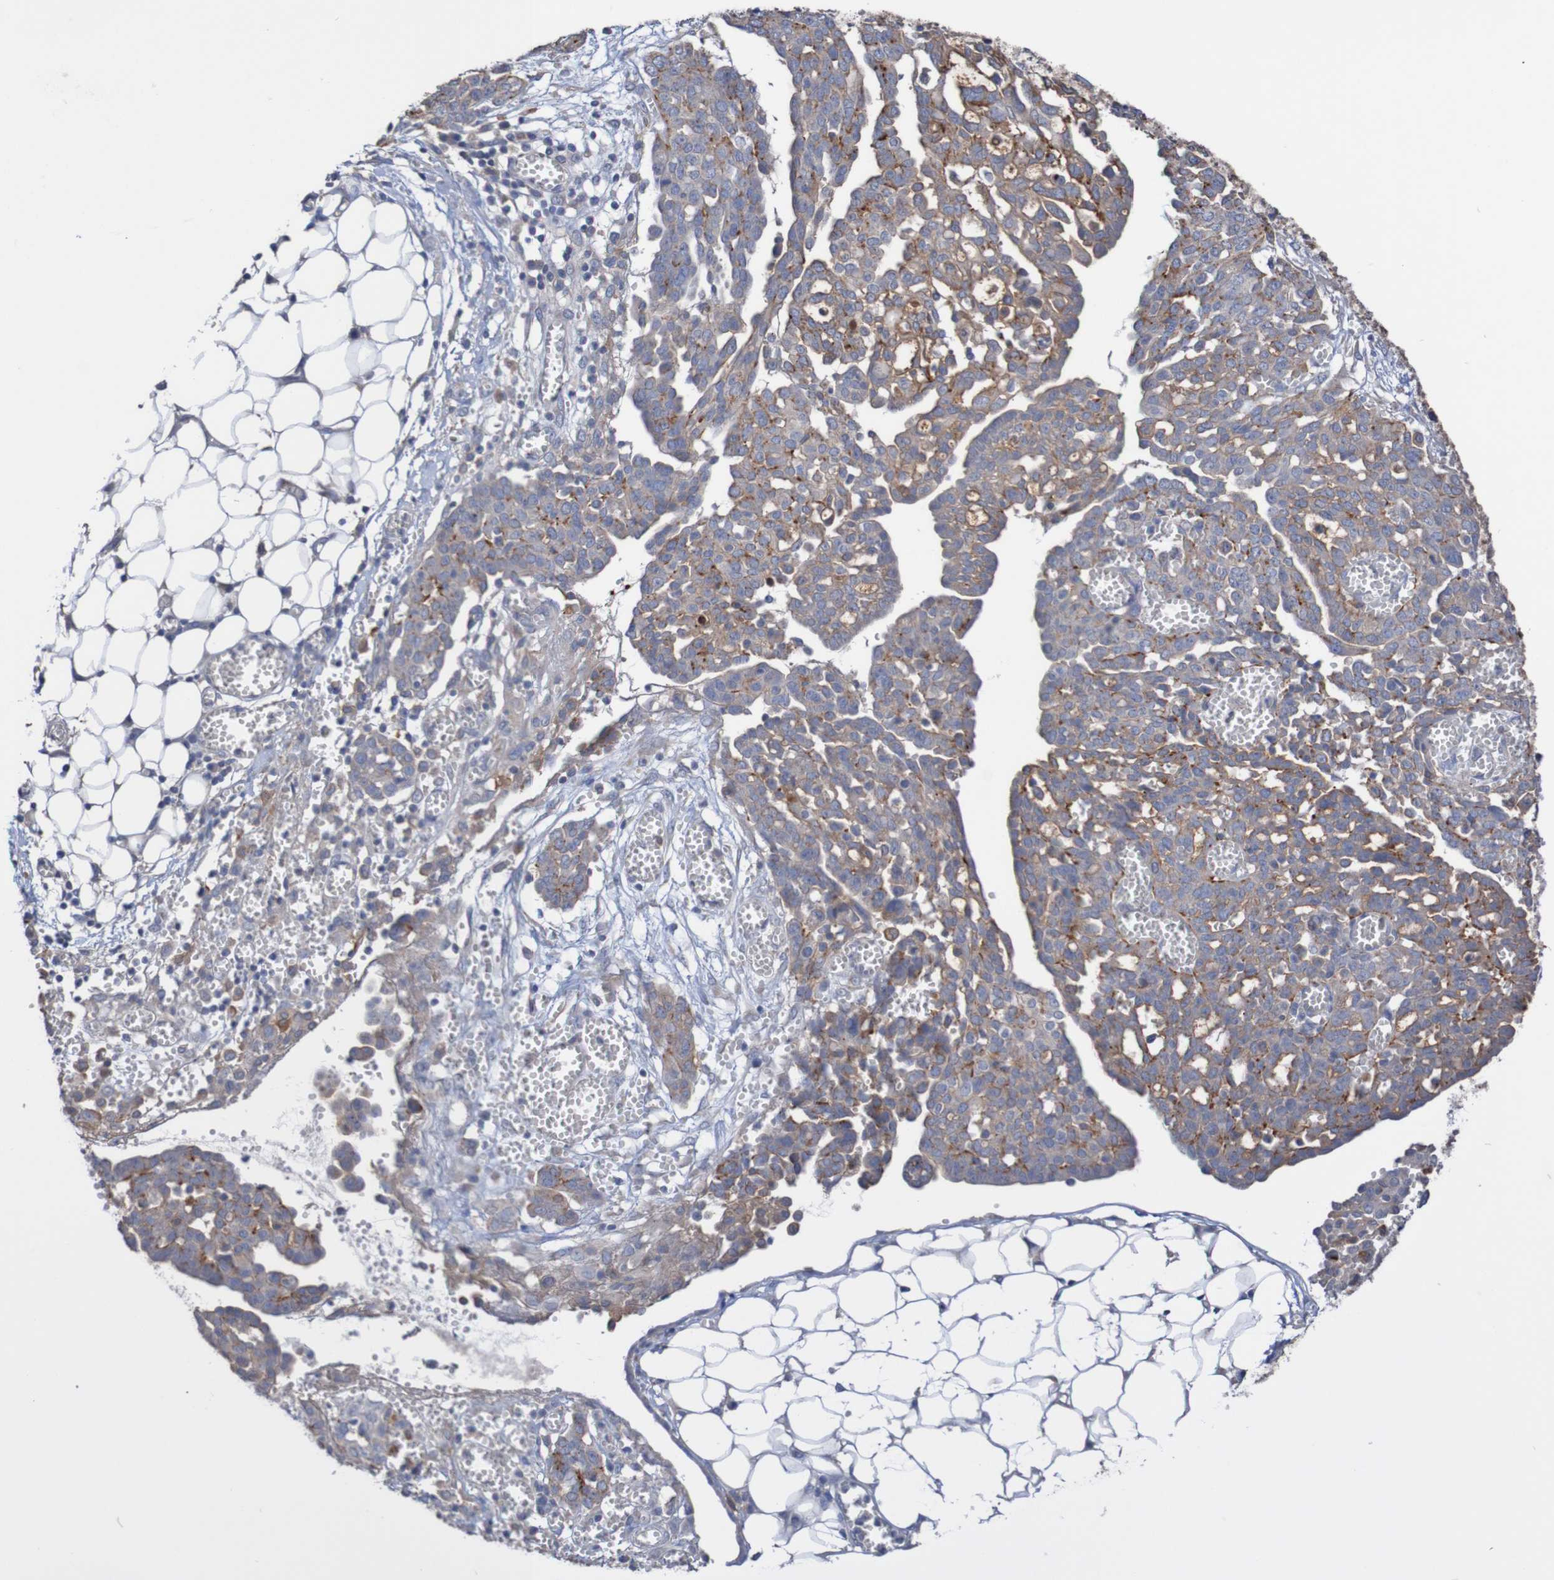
{"staining": {"intensity": "moderate", "quantity": "25%-75%", "location": "cytoplasmic/membranous"}, "tissue": "ovarian cancer", "cell_type": "Tumor cells", "image_type": "cancer", "snomed": [{"axis": "morphology", "description": "Cystadenocarcinoma, serous, NOS"}, {"axis": "topography", "description": "Soft tissue"}, {"axis": "topography", "description": "Ovary"}], "caption": "Brown immunohistochemical staining in human ovarian cancer (serous cystadenocarcinoma) demonstrates moderate cytoplasmic/membranous staining in approximately 25%-75% of tumor cells.", "gene": "PHYH", "patient": {"sex": "female", "age": 57}}